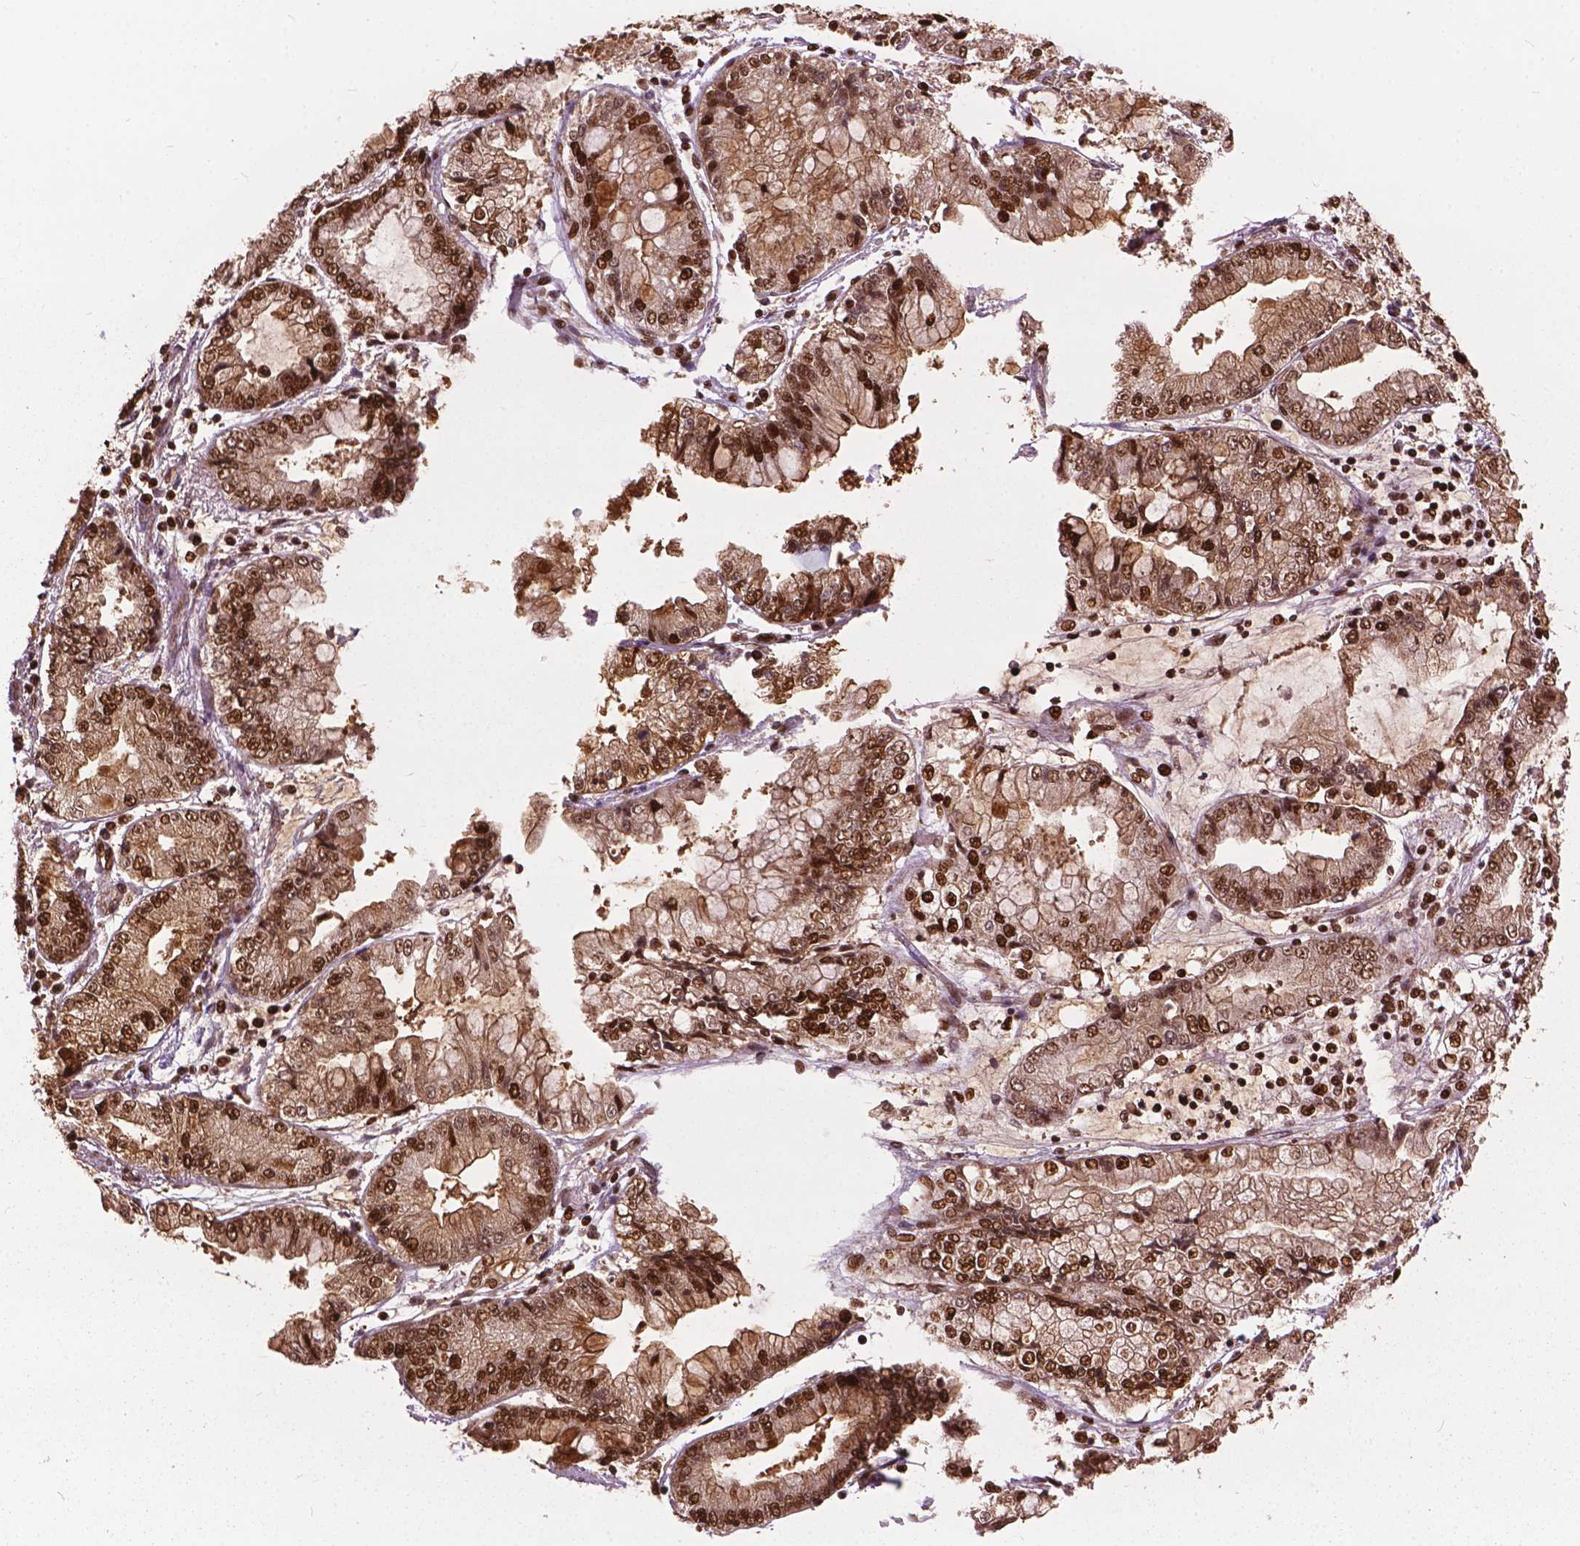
{"staining": {"intensity": "moderate", "quantity": ">75%", "location": "nuclear"}, "tissue": "stomach cancer", "cell_type": "Tumor cells", "image_type": "cancer", "snomed": [{"axis": "morphology", "description": "Adenocarcinoma, NOS"}, {"axis": "topography", "description": "Stomach, upper"}], "caption": "The photomicrograph shows staining of adenocarcinoma (stomach), revealing moderate nuclear protein positivity (brown color) within tumor cells.", "gene": "ANP32B", "patient": {"sex": "female", "age": 74}}